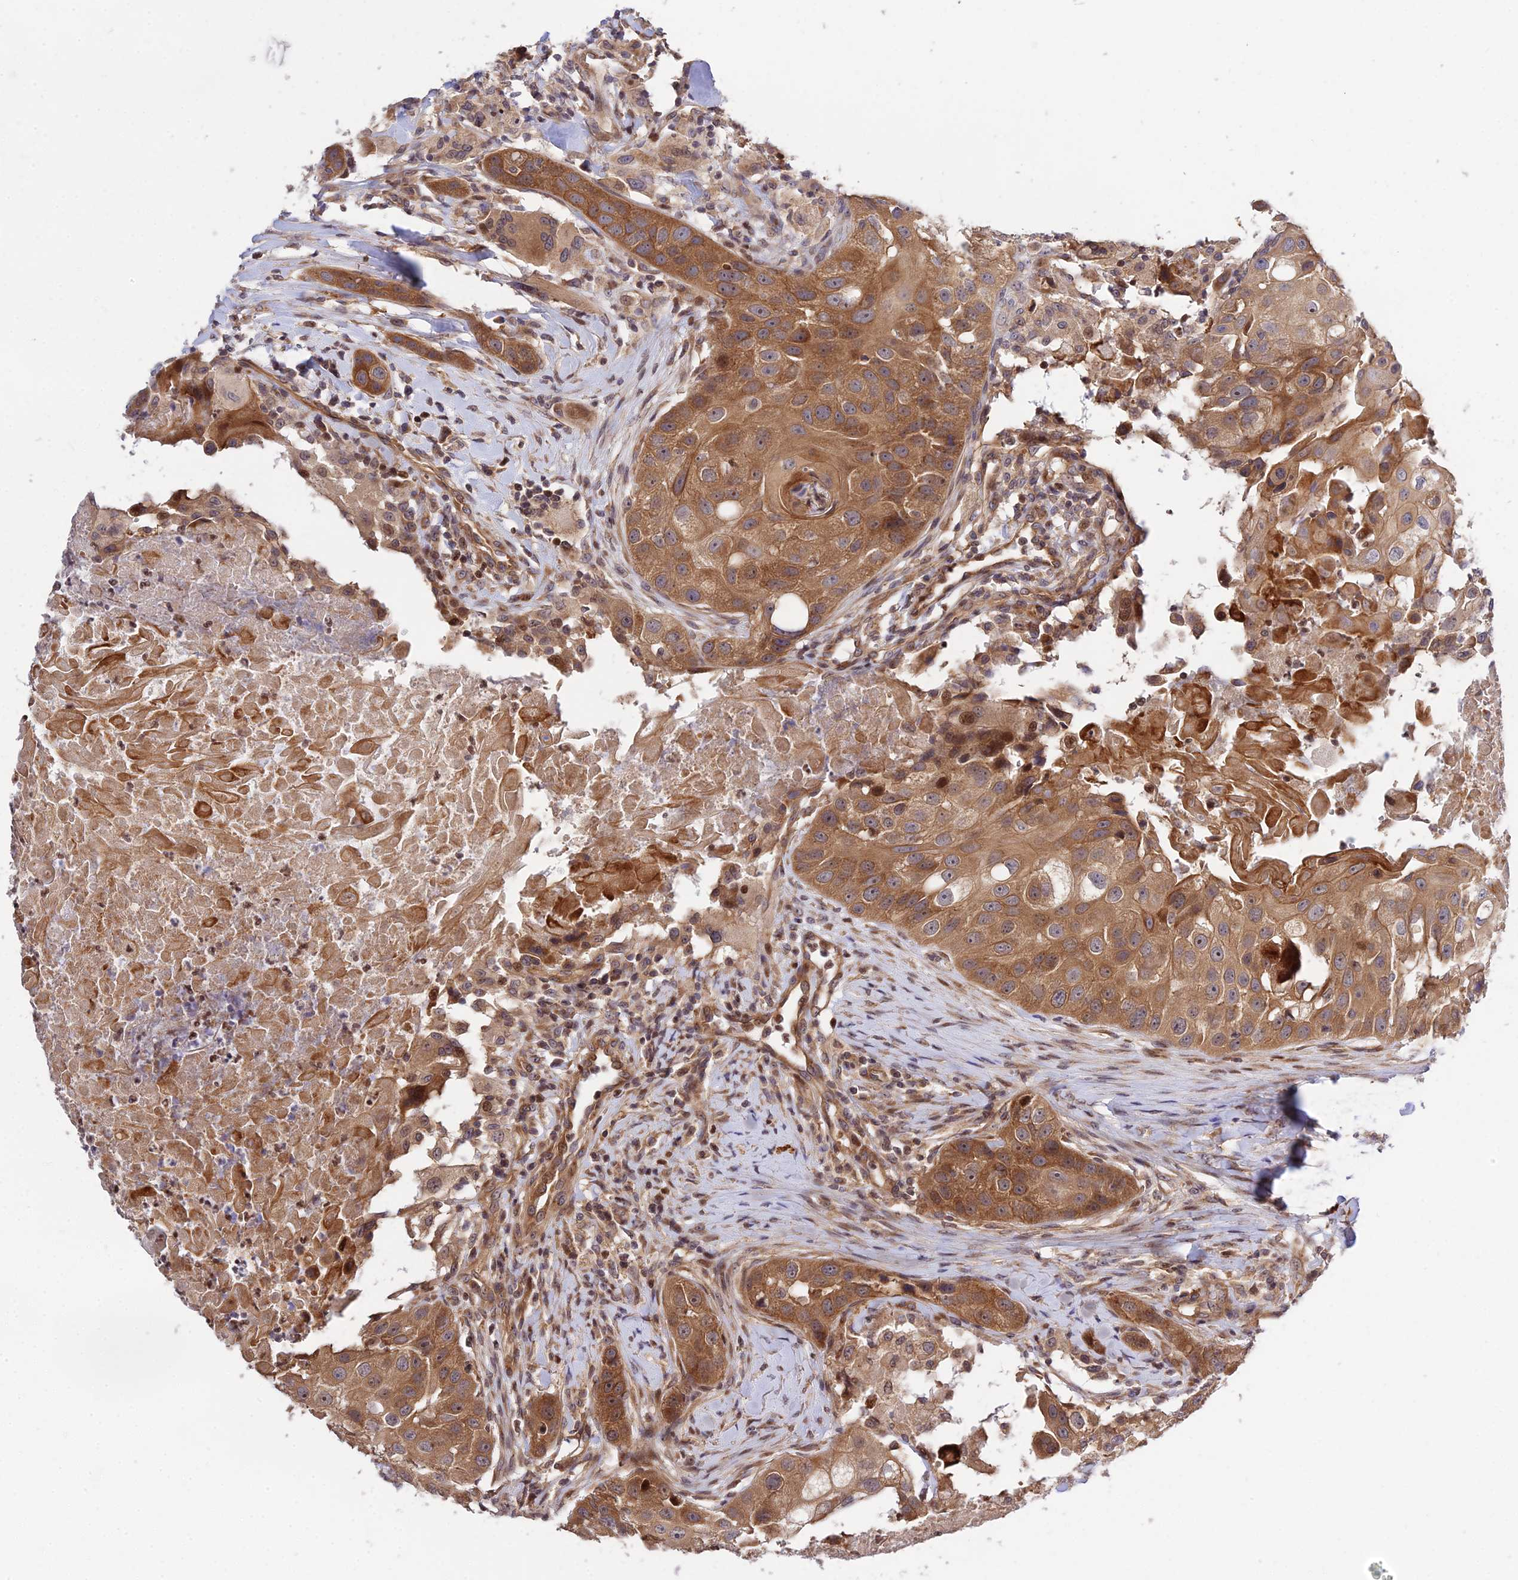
{"staining": {"intensity": "moderate", "quantity": ">75%", "location": "cytoplasmic/membranous"}, "tissue": "head and neck cancer", "cell_type": "Tumor cells", "image_type": "cancer", "snomed": [{"axis": "morphology", "description": "Normal tissue, NOS"}, {"axis": "morphology", "description": "Squamous cell carcinoma, NOS"}, {"axis": "topography", "description": "Skeletal muscle"}, {"axis": "topography", "description": "Head-Neck"}], "caption": "Moderate cytoplasmic/membranous protein expression is seen in about >75% of tumor cells in head and neck cancer.", "gene": "SMG6", "patient": {"sex": "male", "age": 51}}